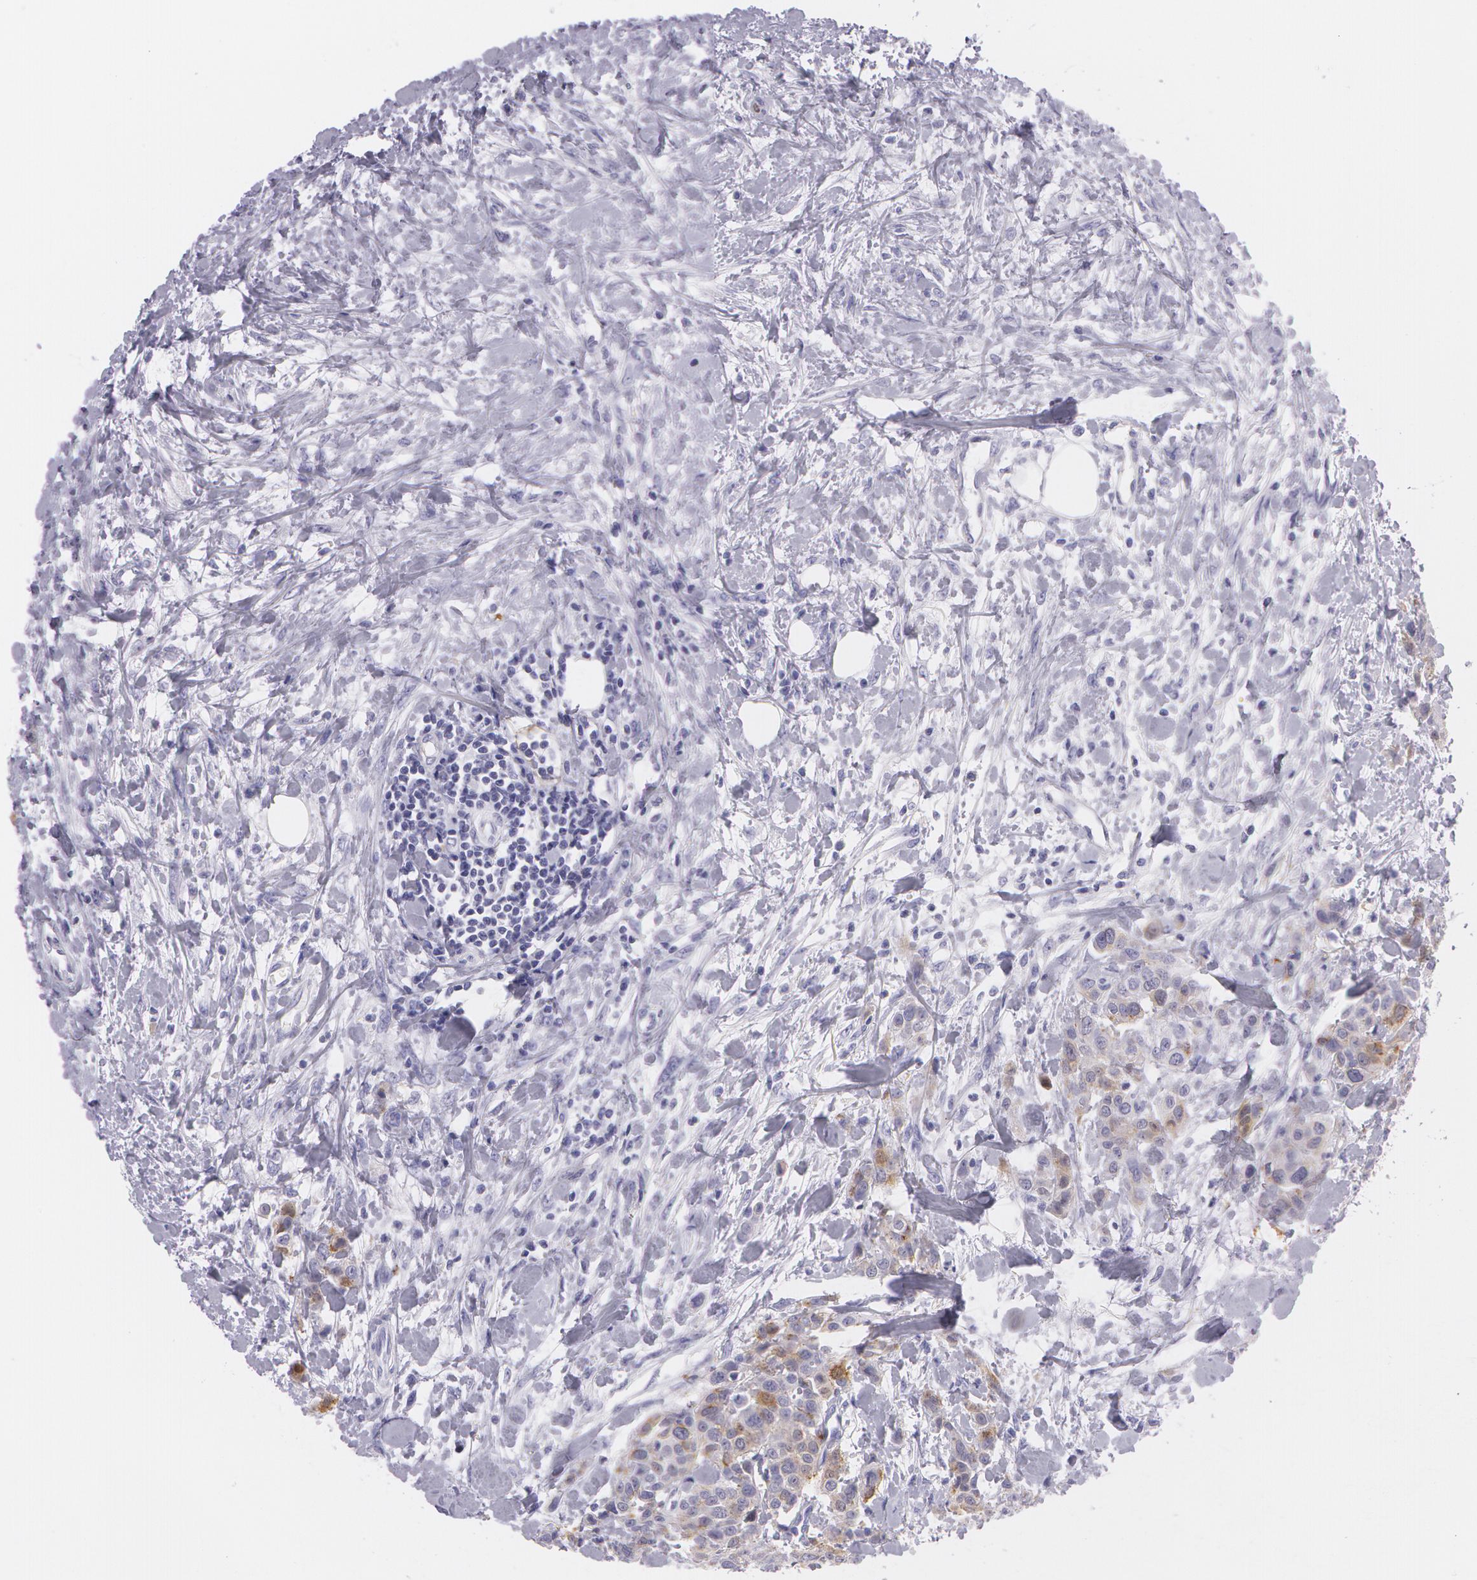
{"staining": {"intensity": "moderate", "quantity": ">75%", "location": "cytoplasmic/membranous,nuclear"}, "tissue": "urothelial cancer", "cell_type": "Tumor cells", "image_type": "cancer", "snomed": [{"axis": "morphology", "description": "Urothelial carcinoma, High grade"}, {"axis": "topography", "description": "Urinary bladder"}], "caption": "This photomicrograph shows immunohistochemistry staining of human urothelial cancer, with medium moderate cytoplasmic/membranous and nuclear positivity in approximately >75% of tumor cells.", "gene": "SNCG", "patient": {"sex": "male", "age": 56}}